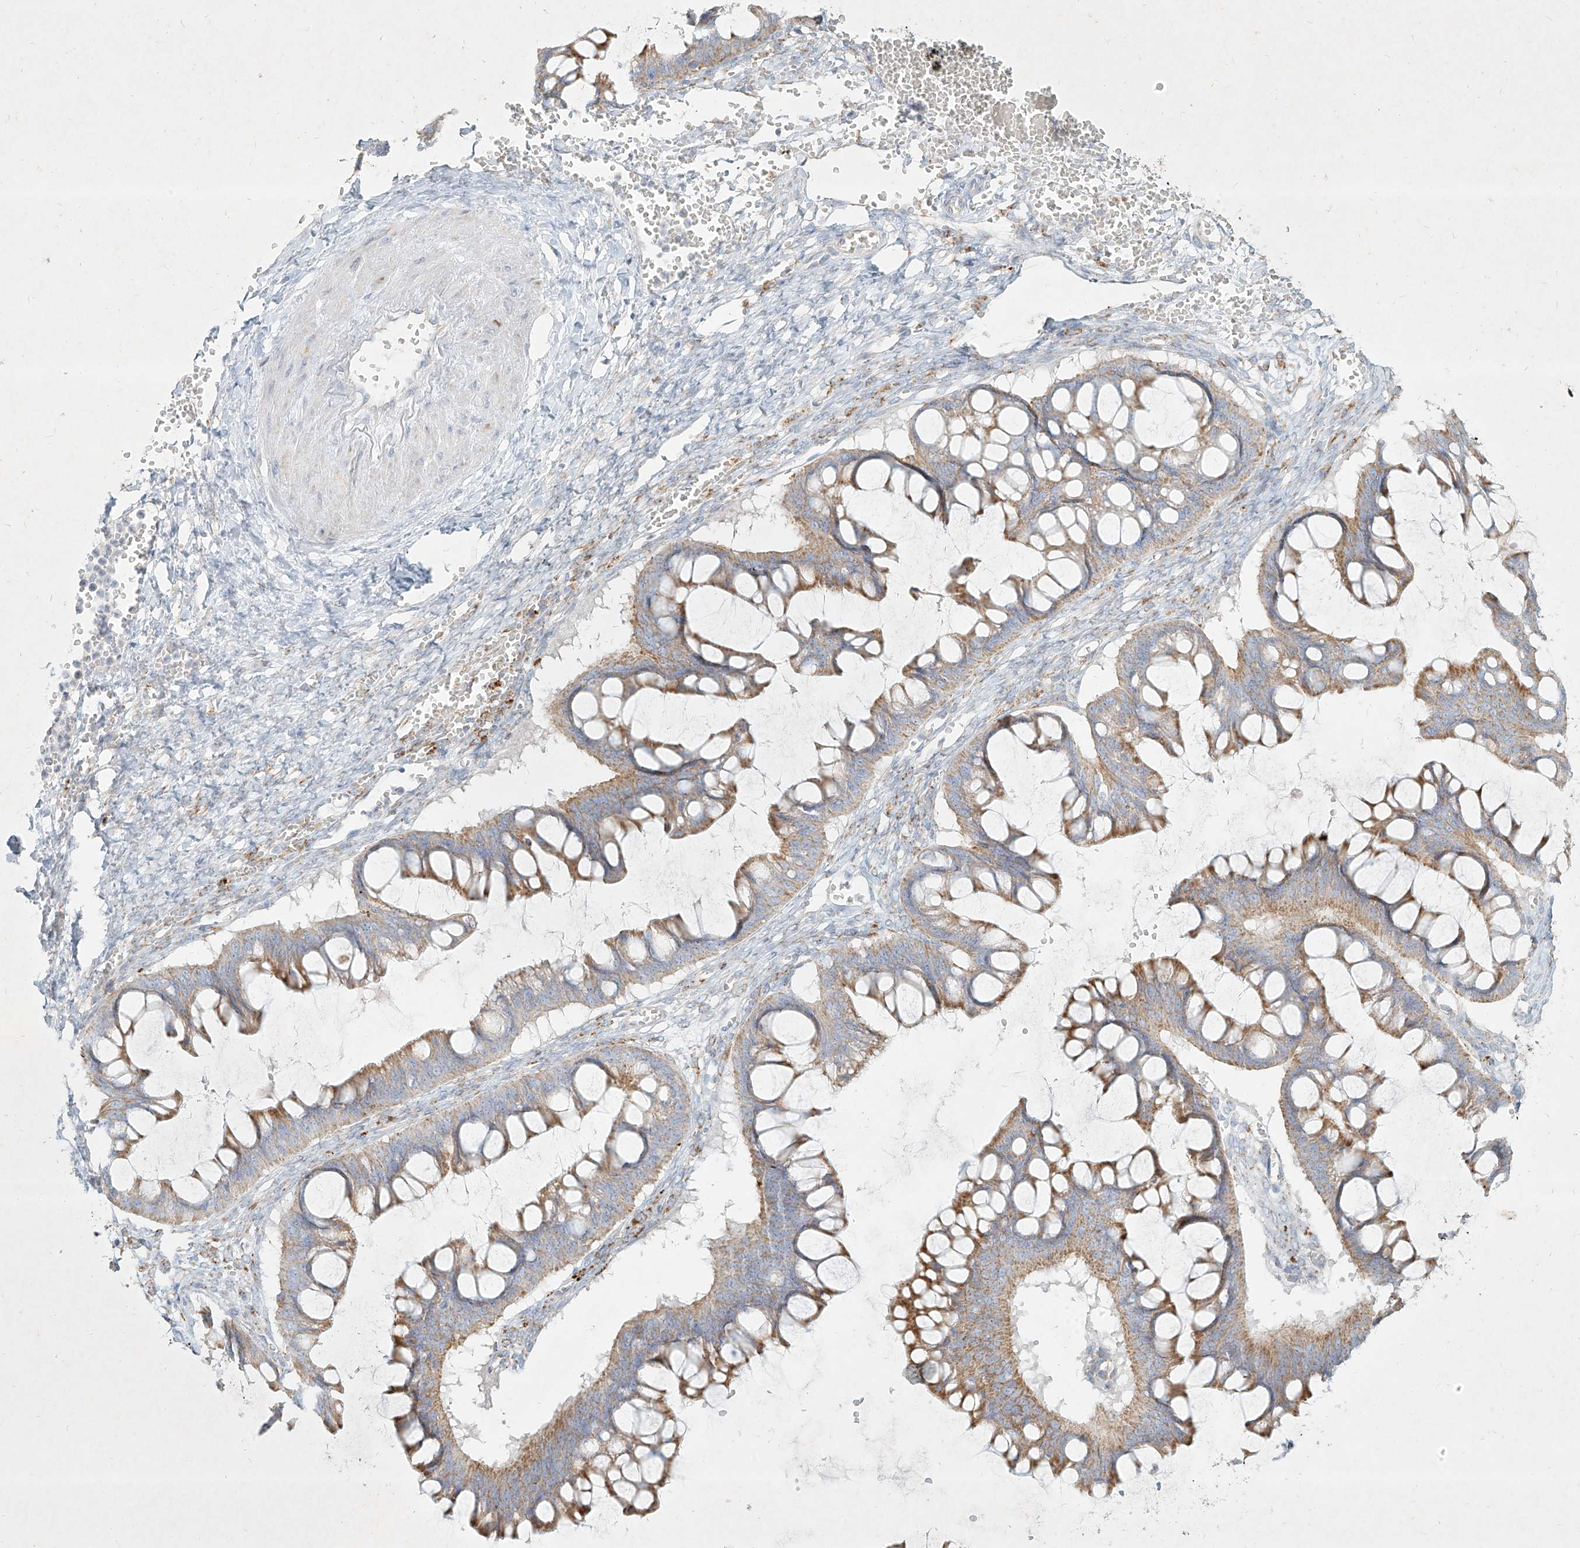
{"staining": {"intensity": "moderate", "quantity": "25%-75%", "location": "cytoplasmic/membranous"}, "tissue": "ovarian cancer", "cell_type": "Tumor cells", "image_type": "cancer", "snomed": [{"axis": "morphology", "description": "Cystadenocarcinoma, mucinous, NOS"}, {"axis": "topography", "description": "Ovary"}], "caption": "Moderate cytoplasmic/membranous expression is identified in approximately 25%-75% of tumor cells in ovarian cancer (mucinous cystadenocarcinoma). The protein of interest is shown in brown color, while the nuclei are stained blue.", "gene": "MTX2", "patient": {"sex": "female", "age": 73}}